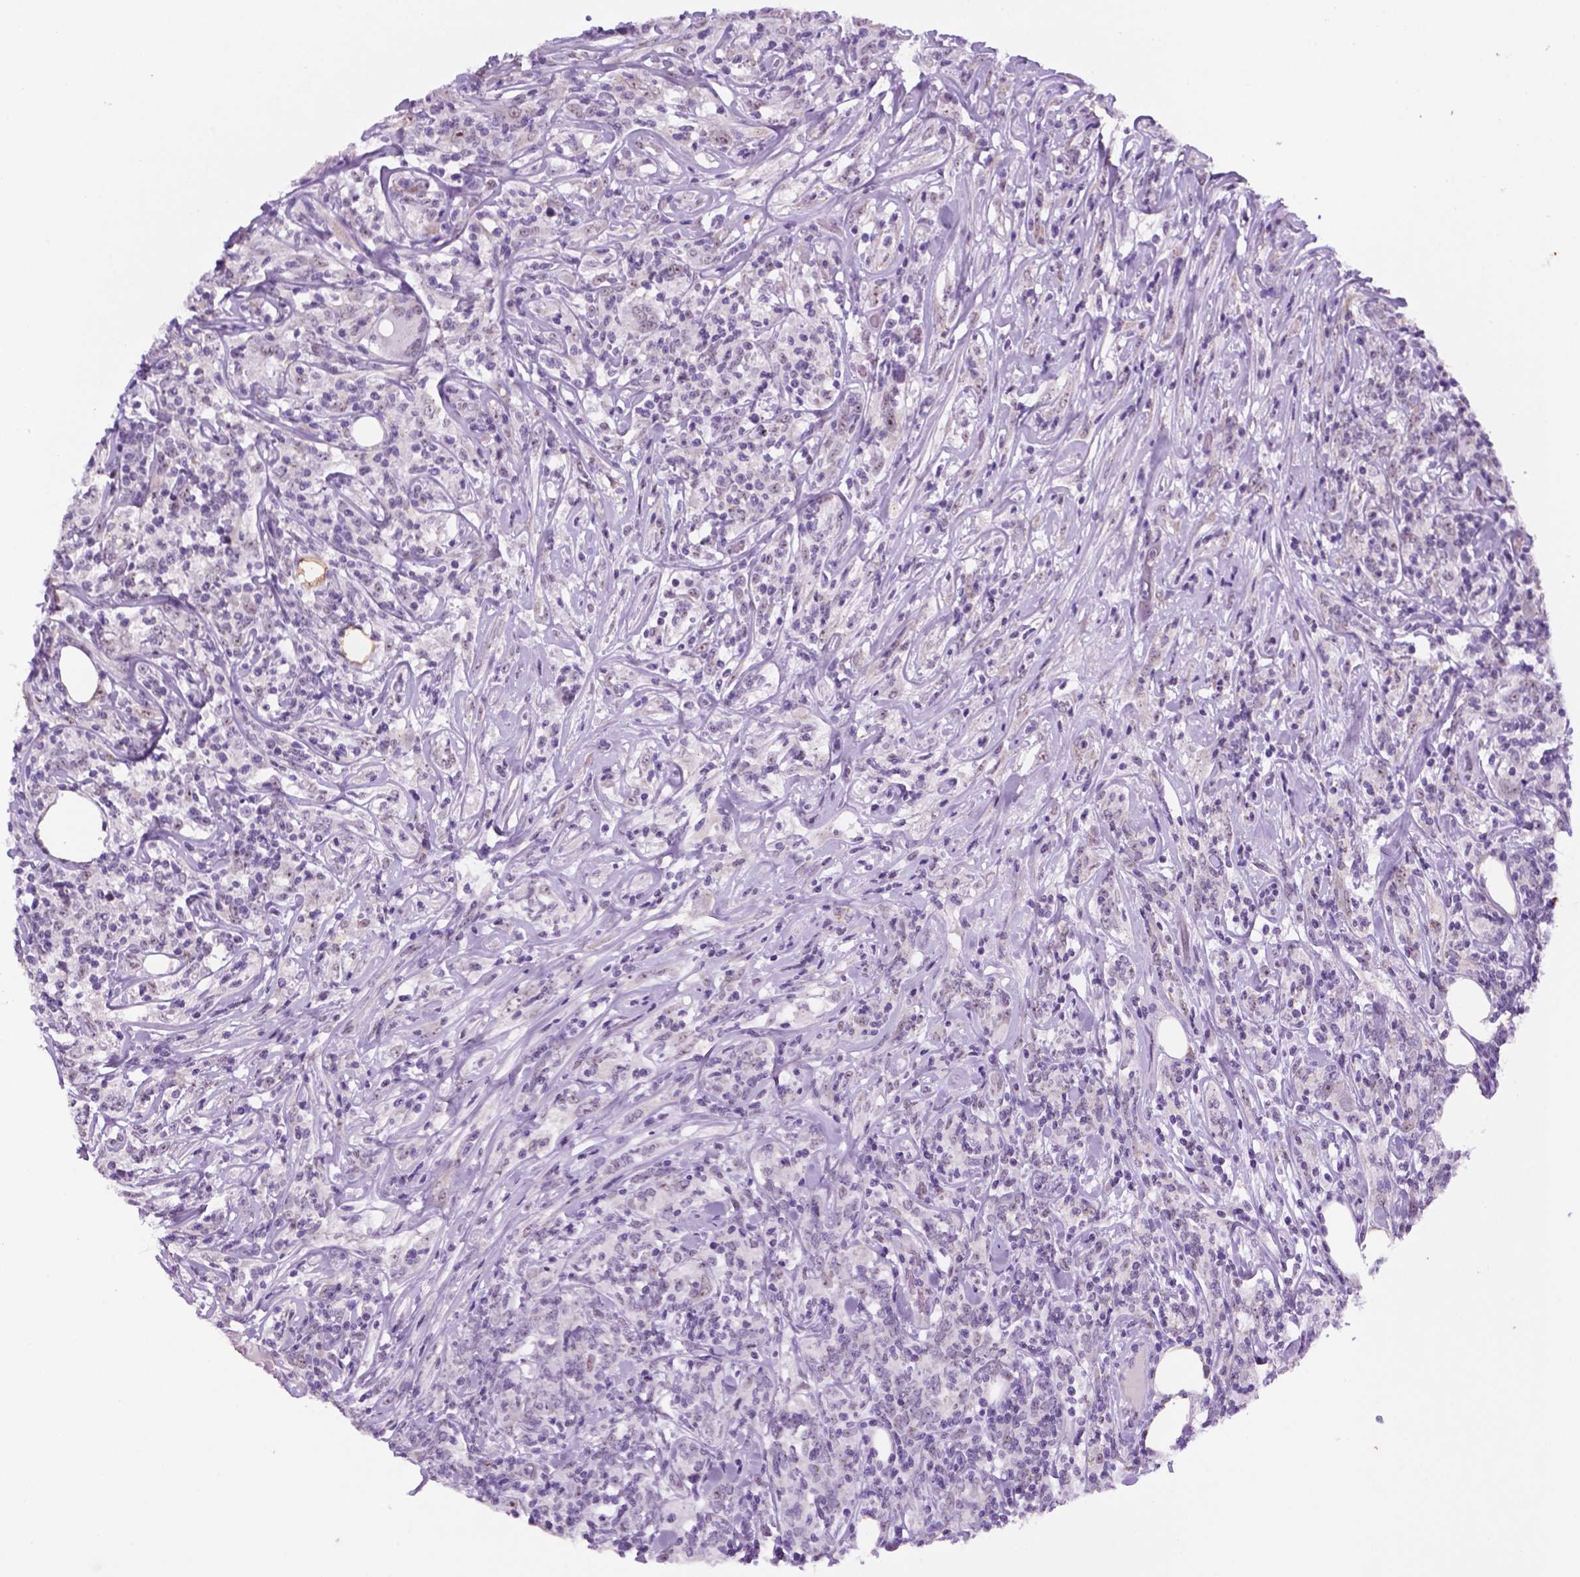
{"staining": {"intensity": "negative", "quantity": "none", "location": "none"}, "tissue": "lymphoma", "cell_type": "Tumor cells", "image_type": "cancer", "snomed": [{"axis": "morphology", "description": "Malignant lymphoma, non-Hodgkin's type, High grade"}, {"axis": "topography", "description": "Lymph node"}], "caption": "Lymphoma stained for a protein using immunohistochemistry exhibits no staining tumor cells.", "gene": "C18orf21", "patient": {"sex": "female", "age": 84}}